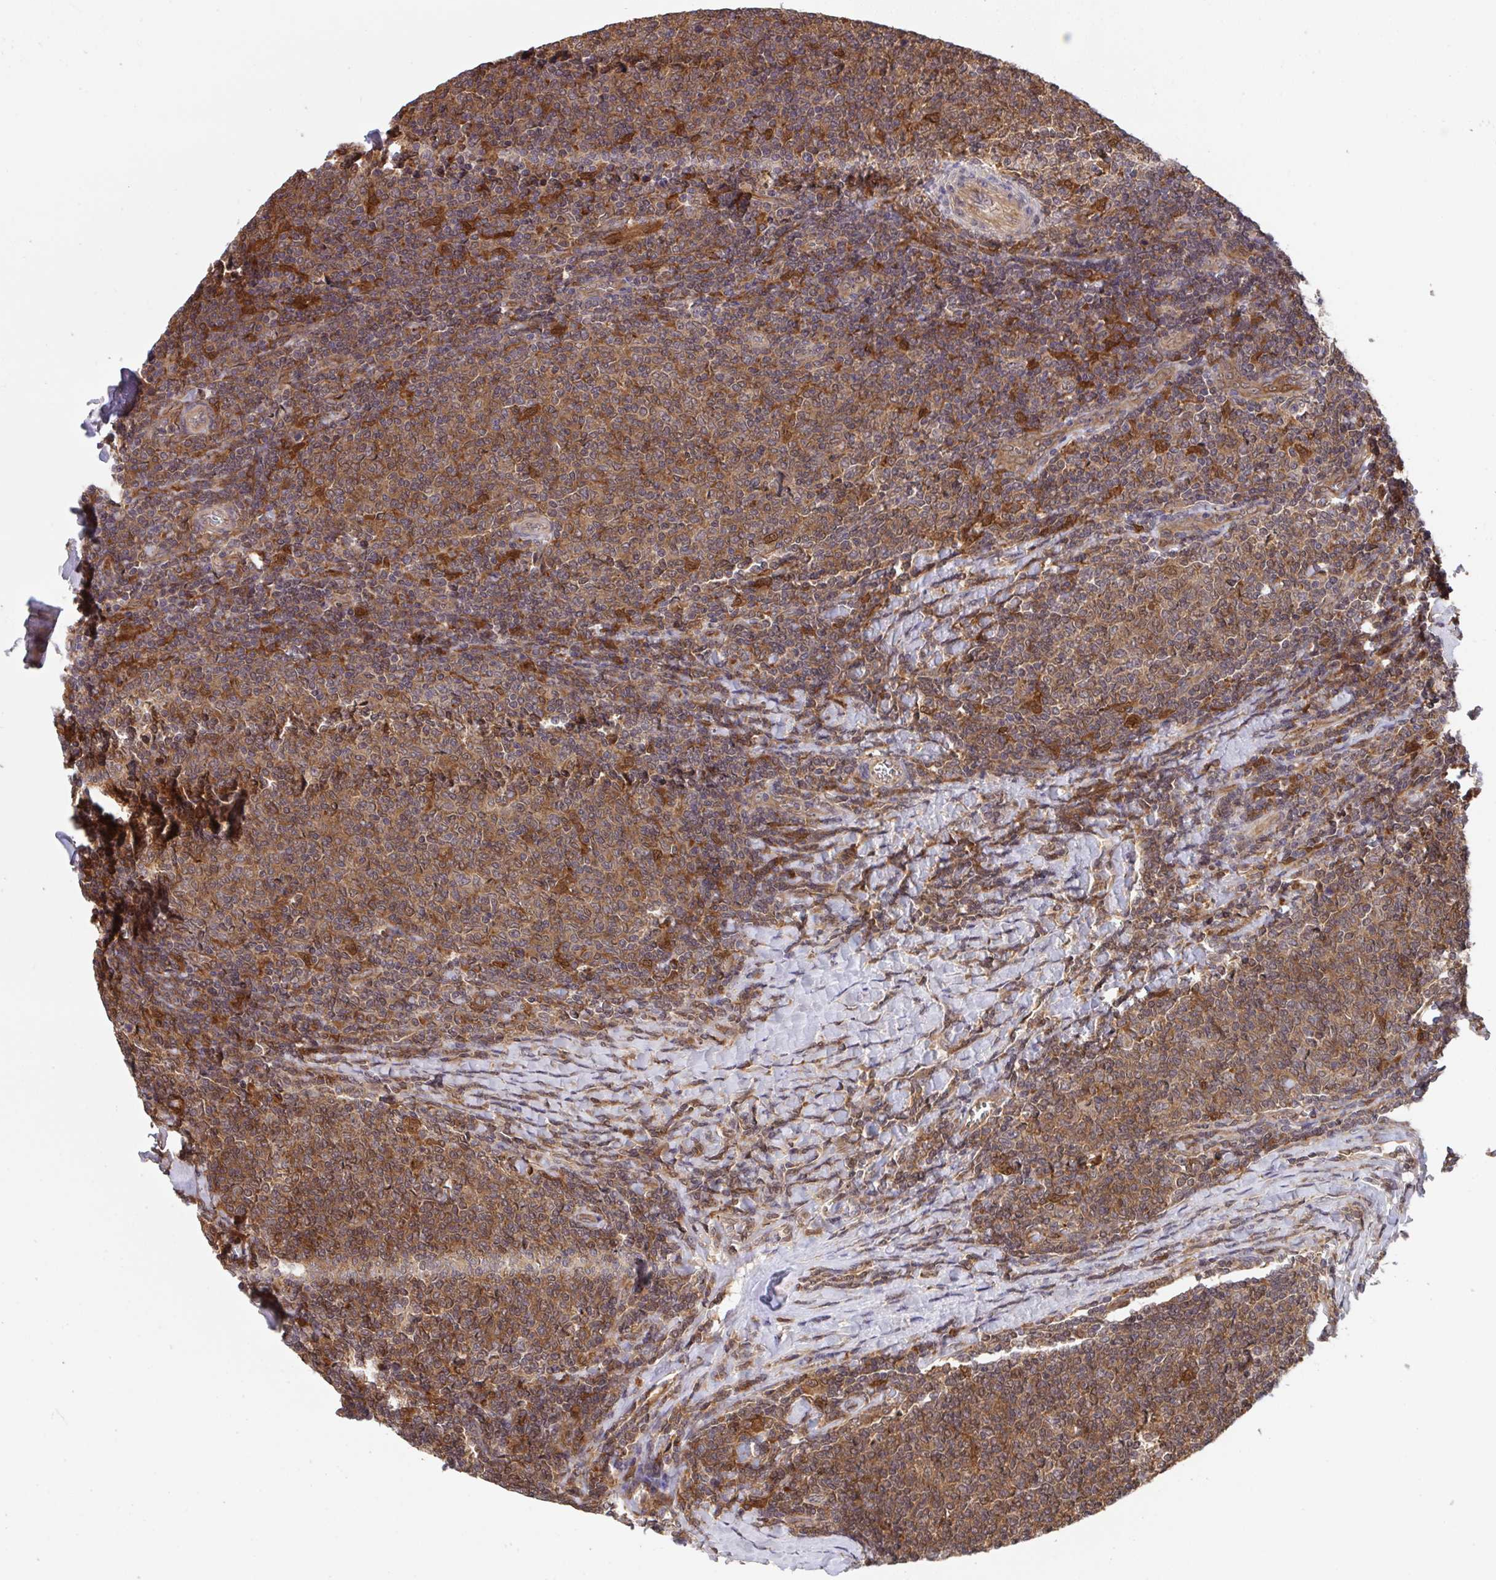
{"staining": {"intensity": "moderate", "quantity": ">75%", "location": "cytoplasmic/membranous"}, "tissue": "lymphoma", "cell_type": "Tumor cells", "image_type": "cancer", "snomed": [{"axis": "morphology", "description": "Malignant lymphoma, non-Hodgkin's type, Low grade"}, {"axis": "topography", "description": "Lymph node"}], "caption": "Lymphoma was stained to show a protein in brown. There is medium levels of moderate cytoplasmic/membranous expression in about >75% of tumor cells.", "gene": "TIGAR", "patient": {"sex": "male", "age": 52}}